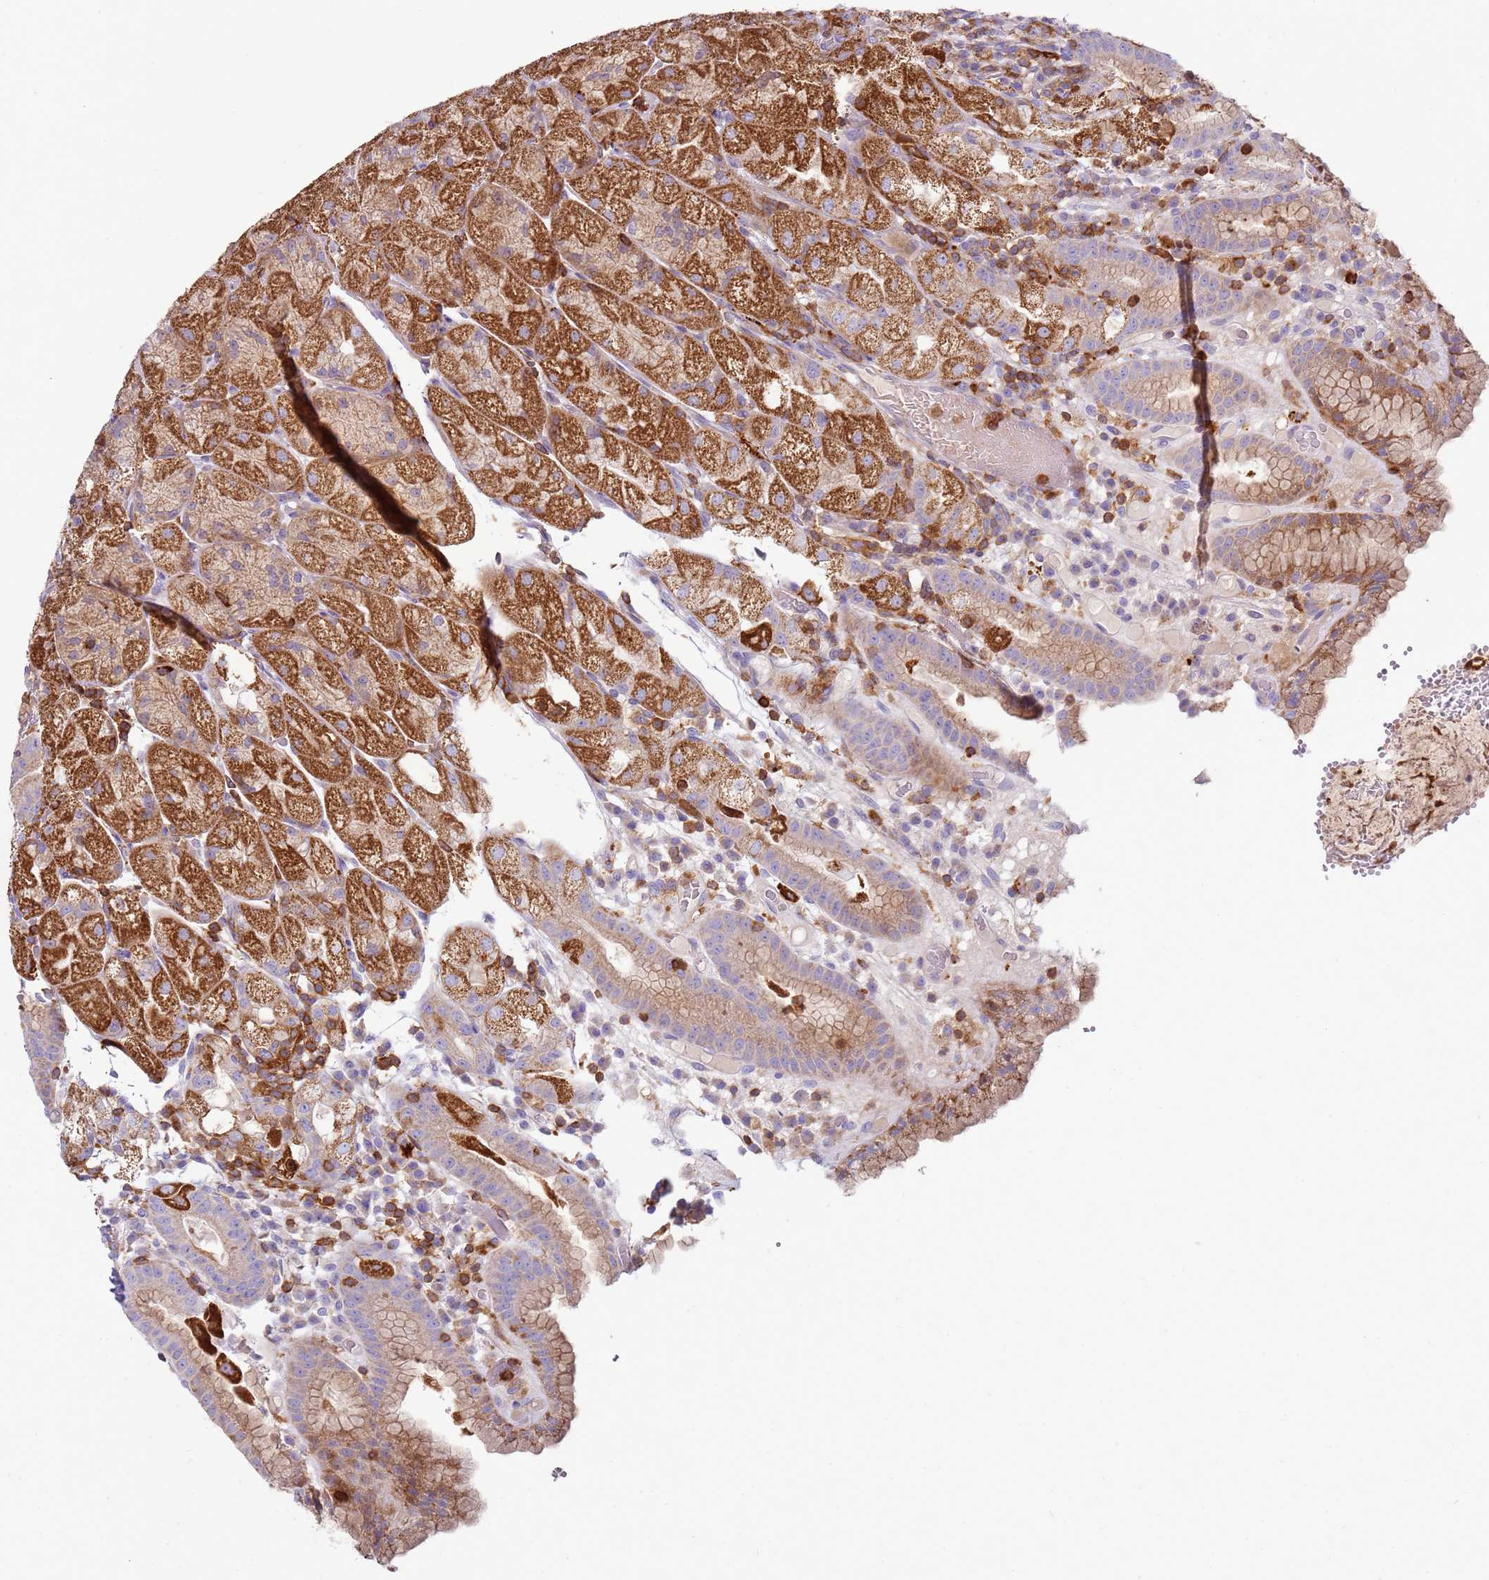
{"staining": {"intensity": "strong", "quantity": ">75%", "location": "cytoplasmic/membranous"}, "tissue": "stomach", "cell_type": "Glandular cells", "image_type": "normal", "snomed": [{"axis": "morphology", "description": "Normal tissue, NOS"}, {"axis": "topography", "description": "Stomach, upper"}], "caption": "A high amount of strong cytoplasmic/membranous staining is present in about >75% of glandular cells in normal stomach.", "gene": "TTPAL", "patient": {"sex": "male", "age": 52}}